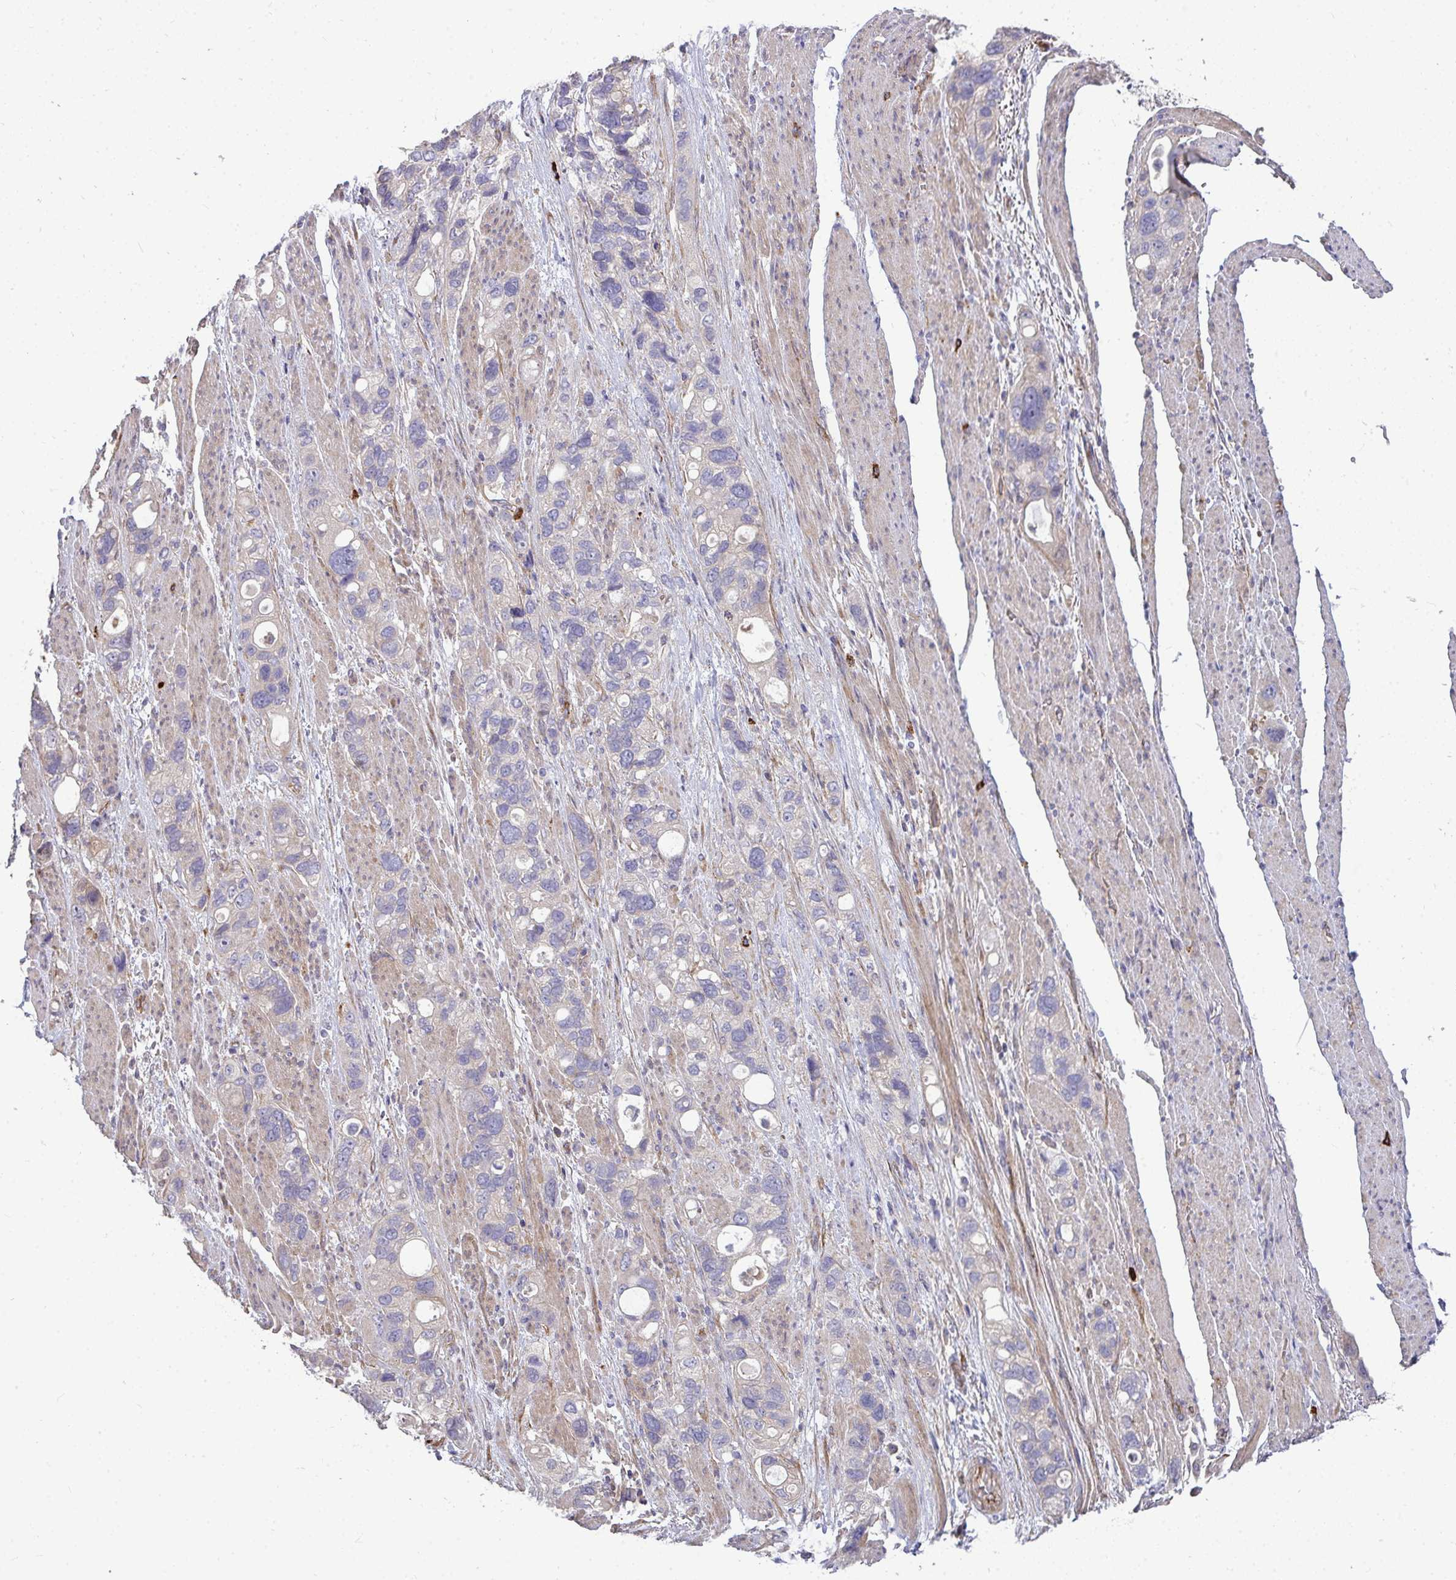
{"staining": {"intensity": "negative", "quantity": "none", "location": "none"}, "tissue": "stomach cancer", "cell_type": "Tumor cells", "image_type": "cancer", "snomed": [{"axis": "morphology", "description": "Adenocarcinoma, NOS"}, {"axis": "topography", "description": "Stomach, upper"}], "caption": "The micrograph demonstrates no significant staining in tumor cells of stomach cancer (adenocarcinoma).", "gene": "SH2D1B", "patient": {"sex": "female", "age": 81}}